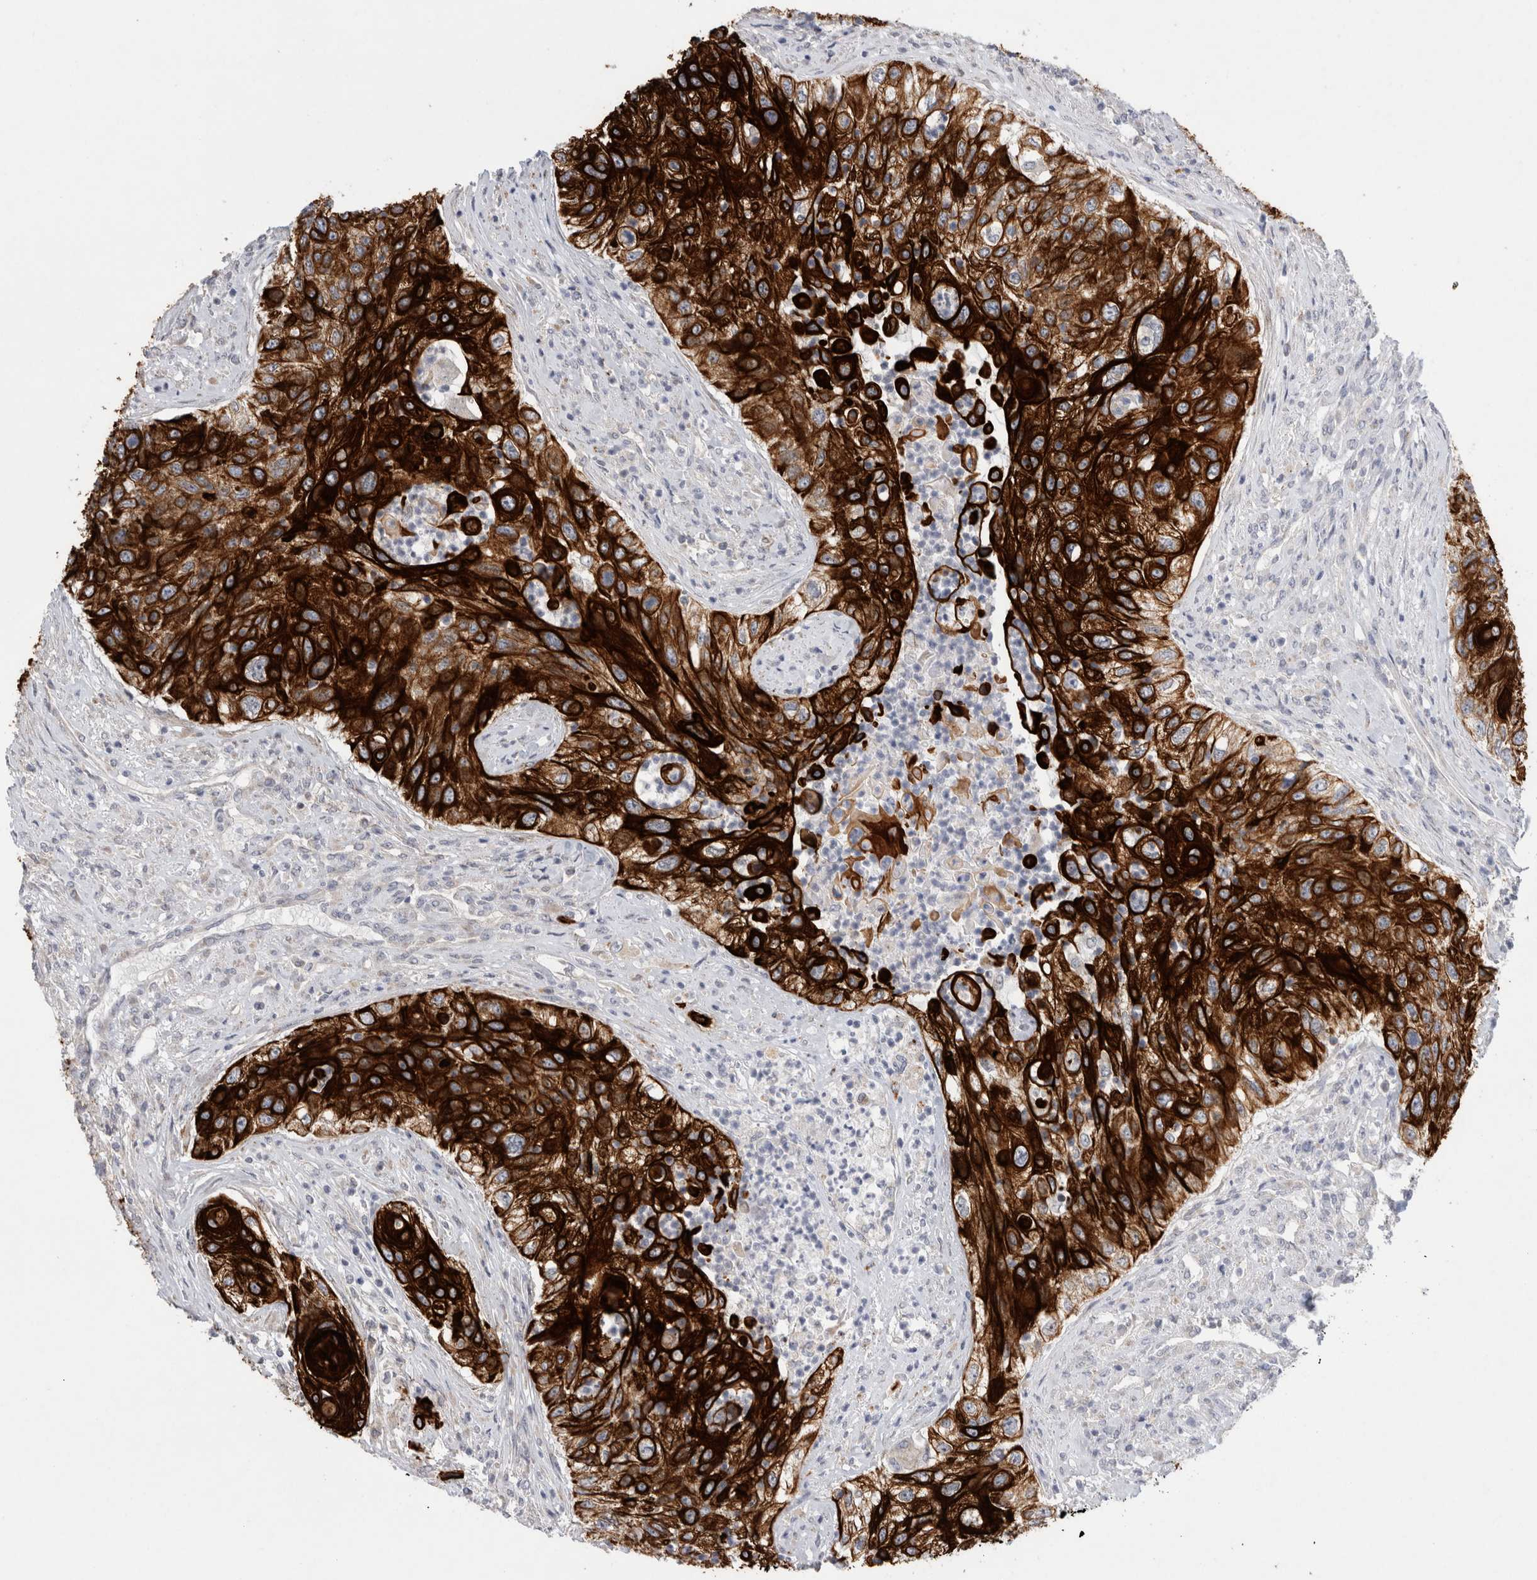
{"staining": {"intensity": "strong", "quantity": ">75%", "location": "cytoplasmic/membranous"}, "tissue": "urothelial cancer", "cell_type": "Tumor cells", "image_type": "cancer", "snomed": [{"axis": "morphology", "description": "Urothelial carcinoma, High grade"}, {"axis": "topography", "description": "Urinary bladder"}], "caption": "Protein expression analysis of urothelial cancer exhibits strong cytoplasmic/membranous positivity in approximately >75% of tumor cells.", "gene": "GAA", "patient": {"sex": "female", "age": 60}}